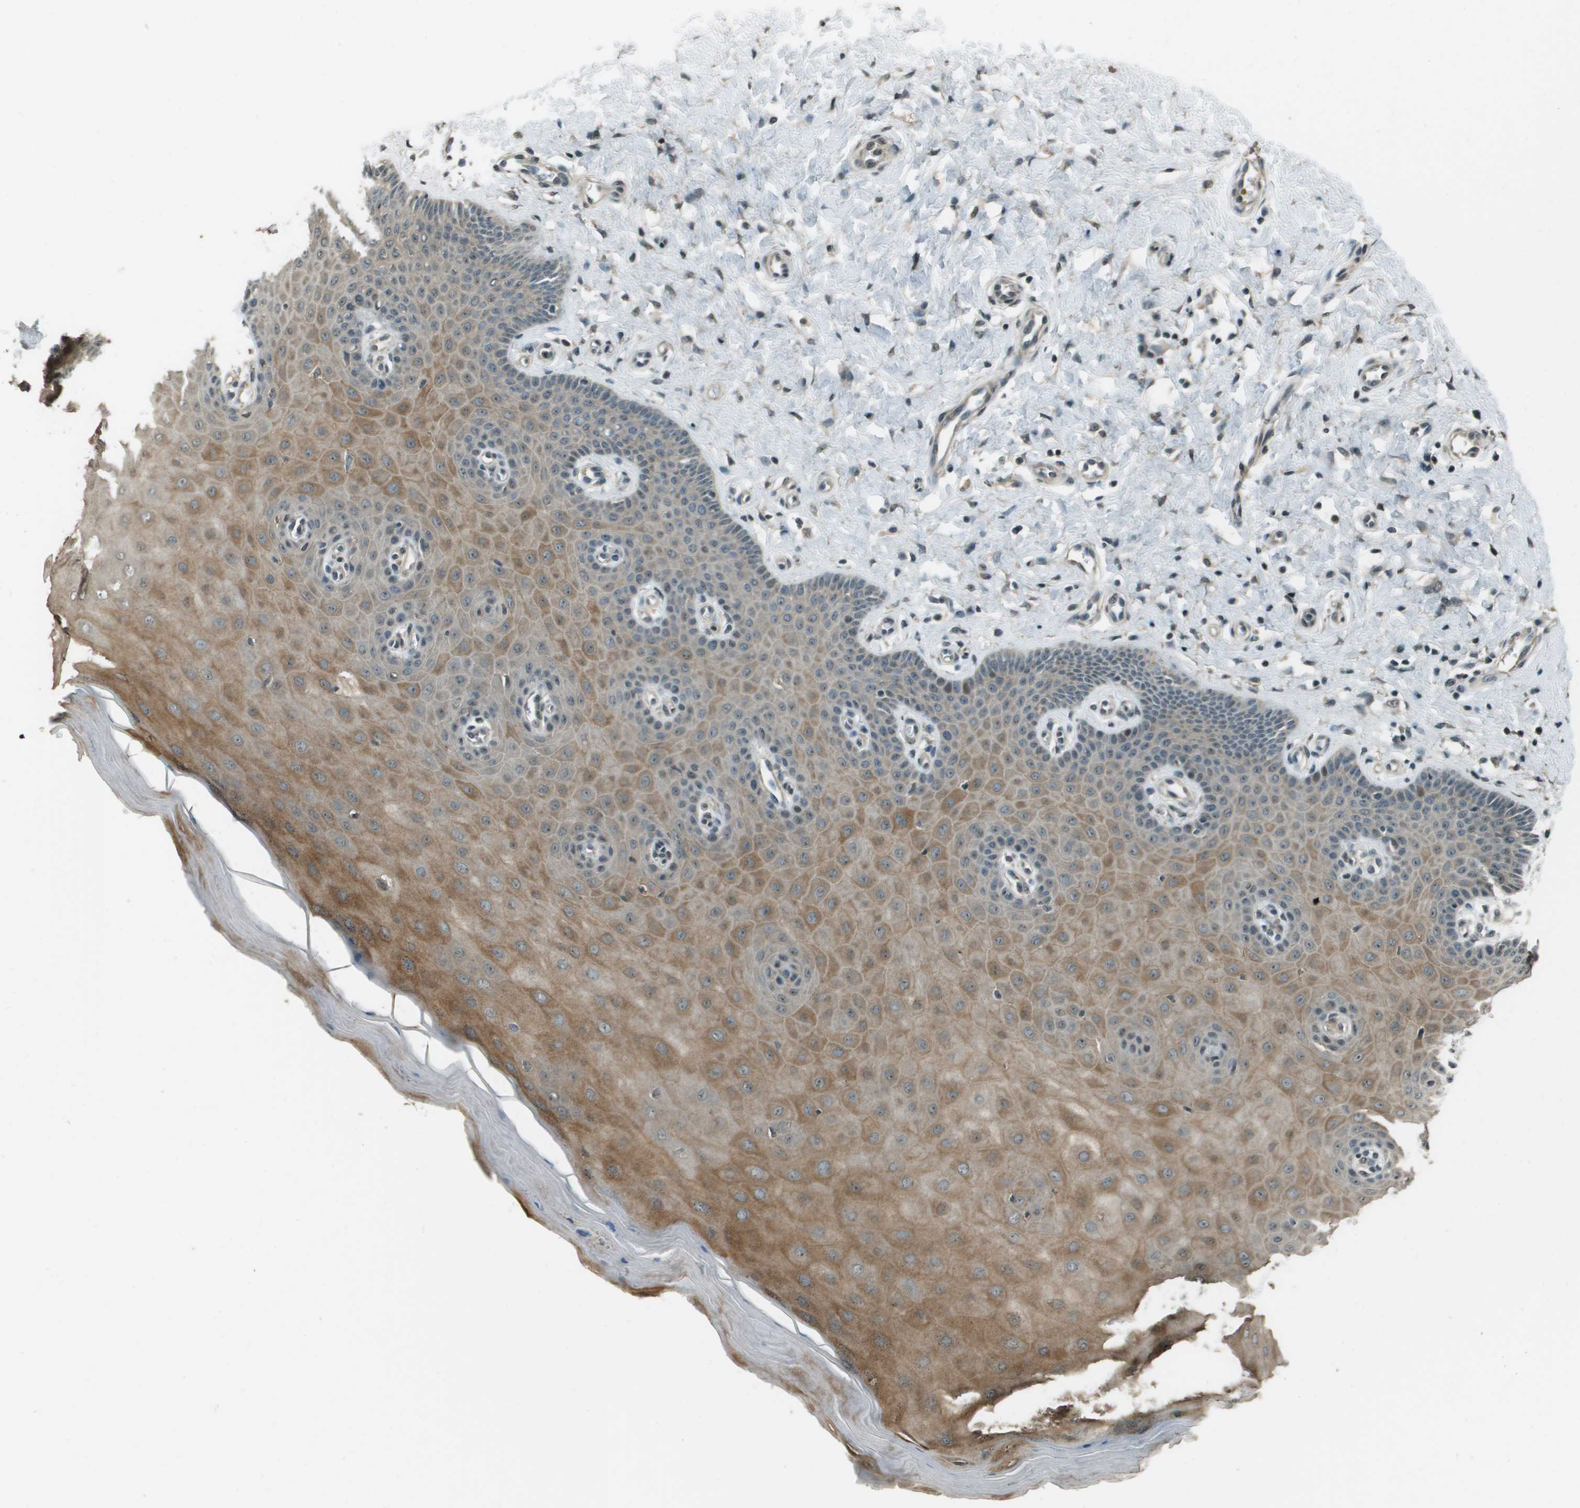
{"staining": {"intensity": "weak", "quantity": "25%-75%", "location": "cytoplasmic/membranous"}, "tissue": "cervix", "cell_type": "Glandular cells", "image_type": "normal", "snomed": [{"axis": "morphology", "description": "Normal tissue, NOS"}, {"axis": "topography", "description": "Cervix"}], "caption": "Cervix was stained to show a protein in brown. There is low levels of weak cytoplasmic/membranous positivity in about 25%-75% of glandular cells. The staining was performed using DAB (3,3'-diaminobenzidine), with brown indicating positive protein expression. Nuclei are stained blue with hematoxylin.", "gene": "SDC3", "patient": {"sex": "female", "age": 55}}